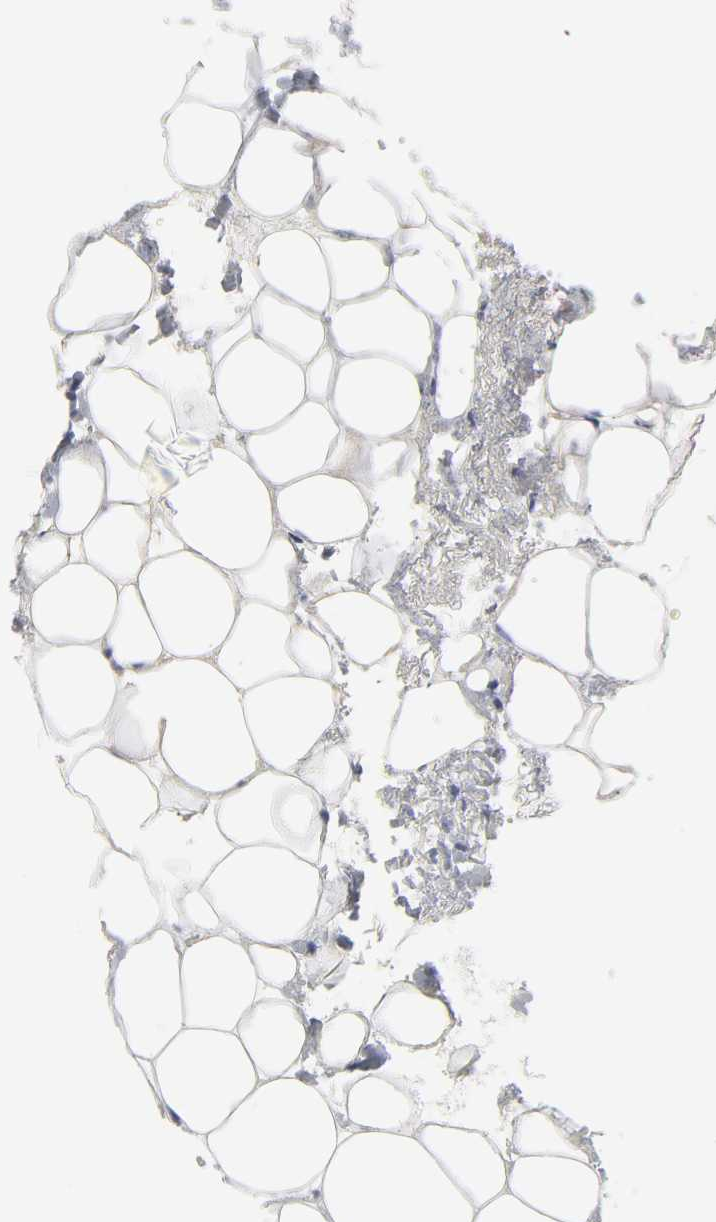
{"staining": {"intensity": "moderate", "quantity": ">75%", "location": "cytoplasmic/membranous"}, "tissue": "parathyroid gland", "cell_type": "Glandular cells", "image_type": "normal", "snomed": [{"axis": "morphology", "description": "Normal tissue, NOS"}, {"axis": "topography", "description": "Parathyroid gland"}], "caption": "The photomicrograph displays a brown stain indicating the presence of a protein in the cytoplasmic/membranous of glandular cells in parathyroid gland. Using DAB (3,3'-diaminobenzidine) (brown) and hematoxylin (blue) stains, captured at high magnification using brightfield microscopy.", "gene": "C17orf75", "patient": {"sex": "female", "age": 60}}